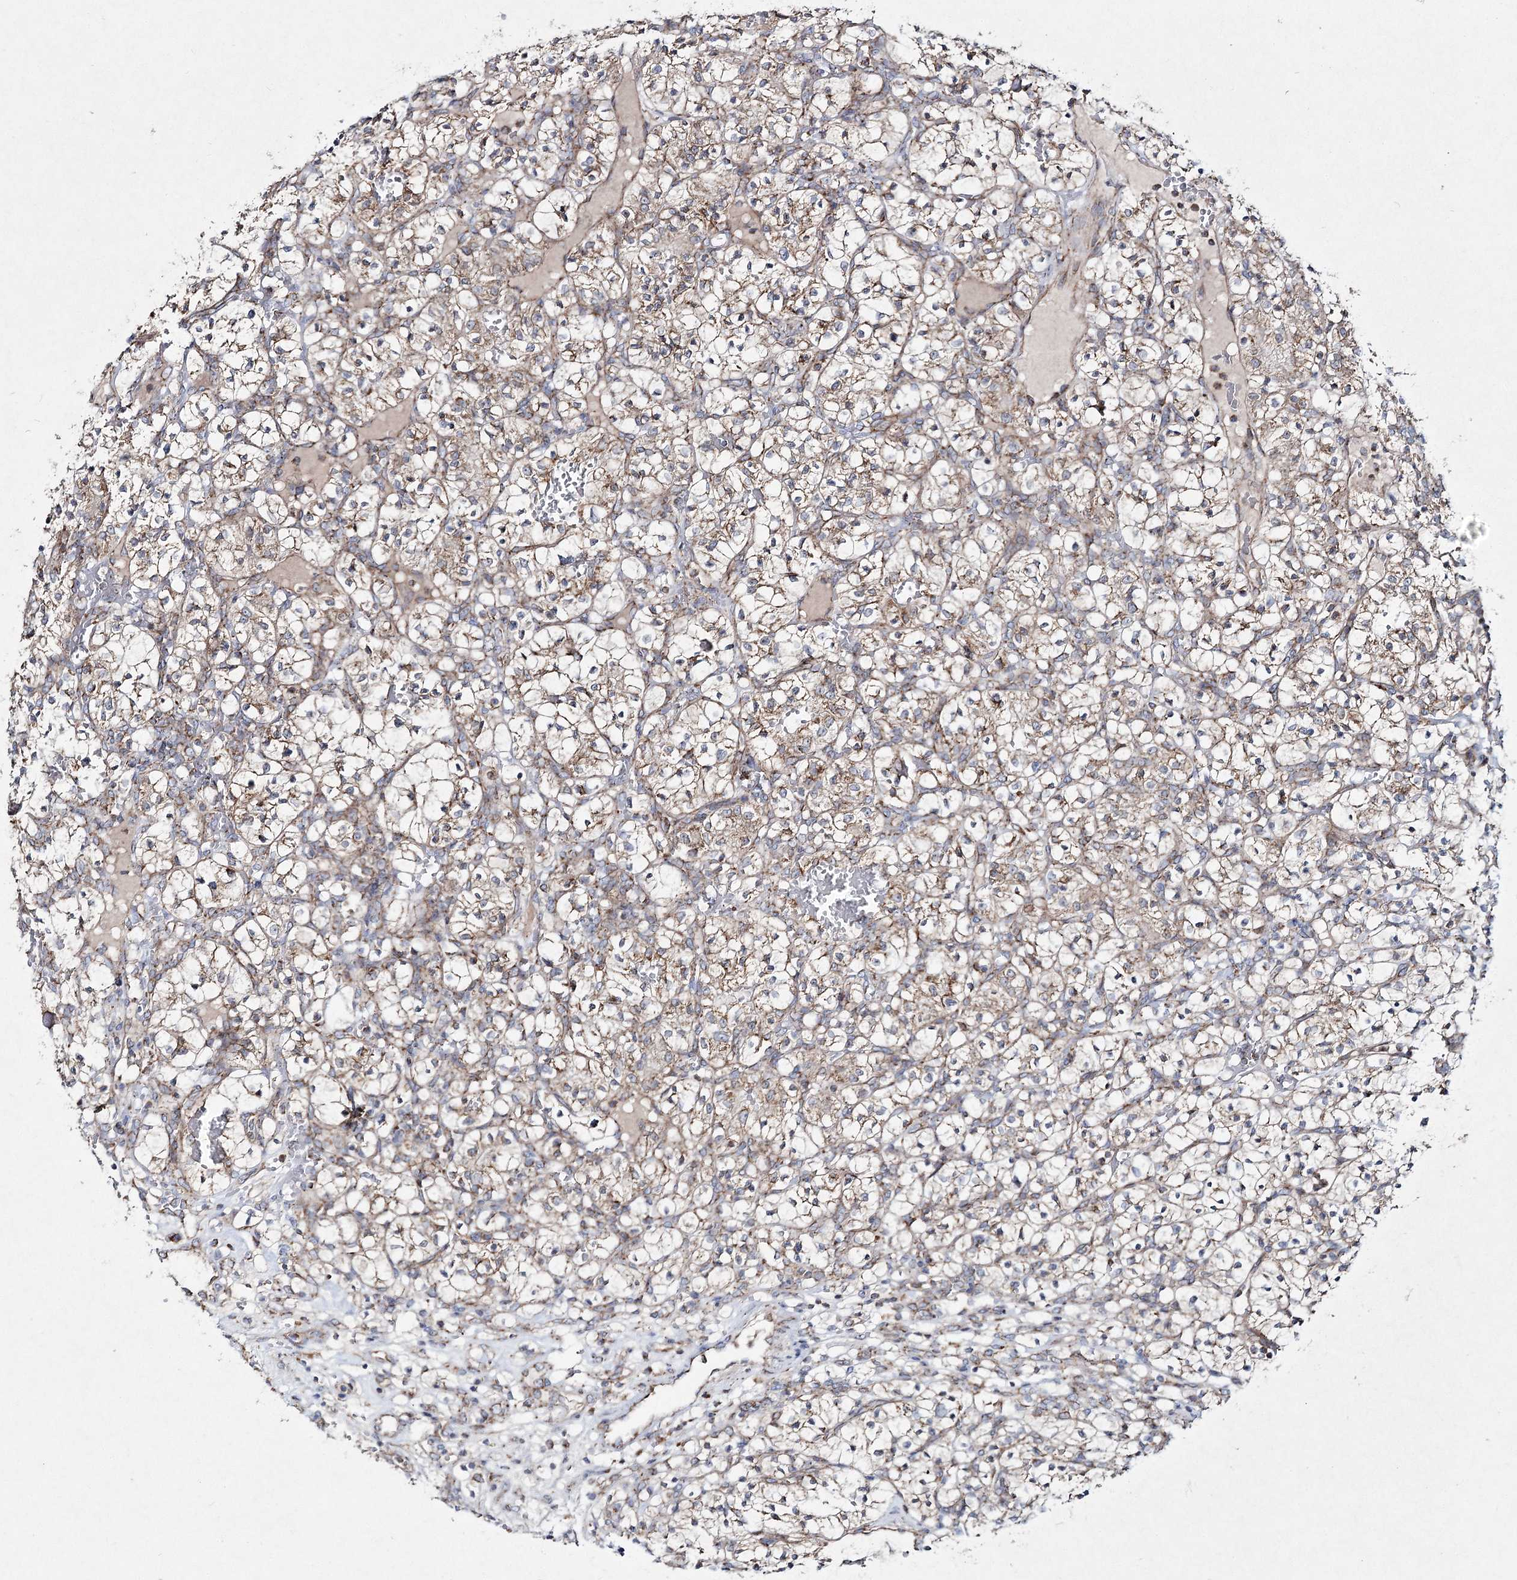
{"staining": {"intensity": "weak", "quantity": ">75%", "location": "cytoplasmic/membranous"}, "tissue": "renal cancer", "cell_type": "Tumor cells", "image_type": "cancer", "snomed": [{"axis": "morphology", "description": "Adenocarcinoma, NOS"}, {"axis": "topography", "description": "Kidney"}], "caption": "A high-resolution photomicrograph shows immunohistochemistry (IHC) staining of renal adenocarcinoma, which reveals weak cytoplasmic/membranous expression in approximately >75% of tumor cells.", "gene": "DNA2", "patient": {"sex": "female", "age": 57}}